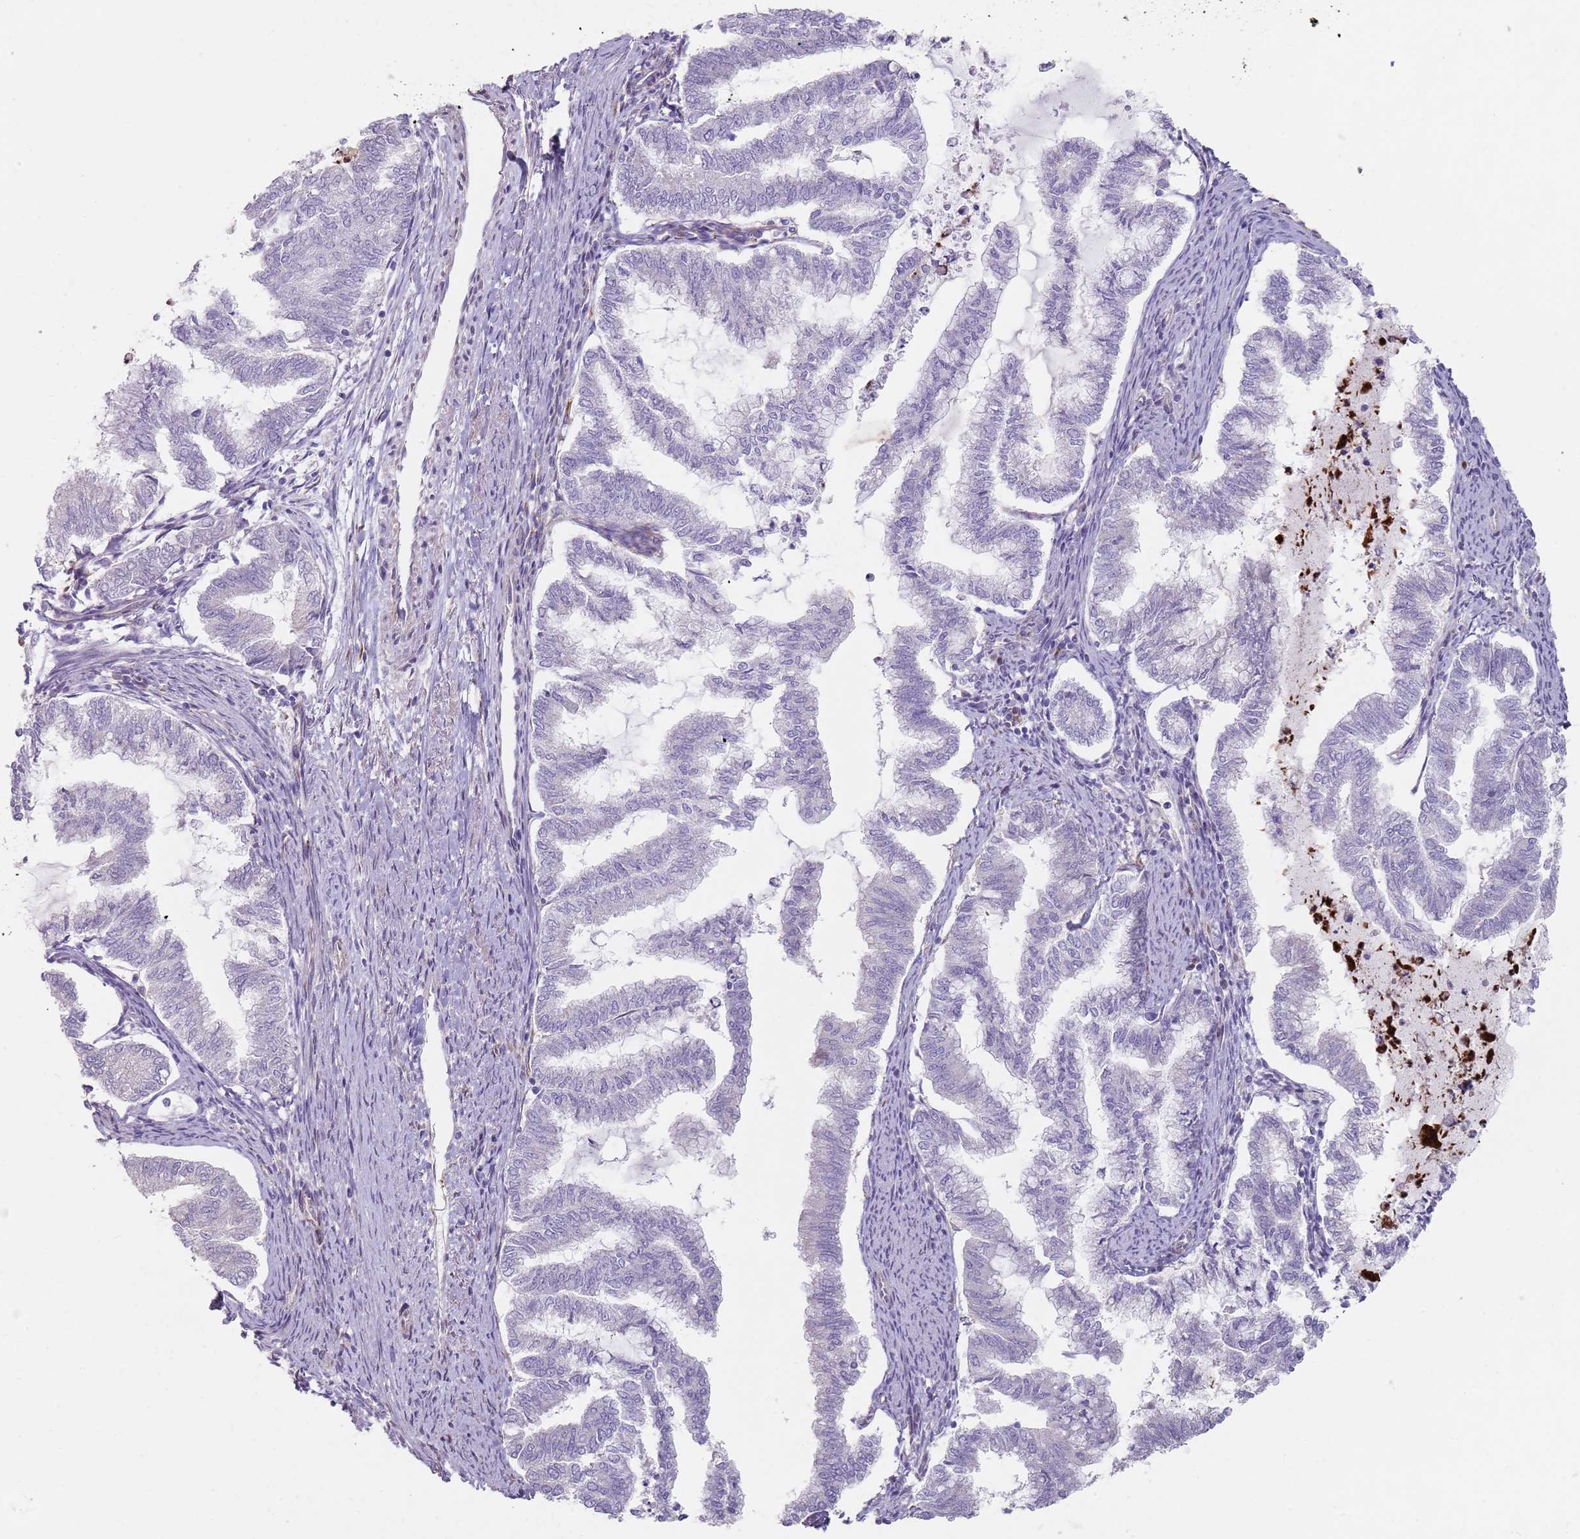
{"staining": {"intensity": "negative", "quantity": "none", "location": "none"}, "tissue": "endometrial cancer", "cell_type": "Tumor cells", "image_type": "cancer", "snomed": [{"axis": "morphology", "description": "Adenocarcinoma, NOS"}, {"axis": "topography", "description": "Endometrium"}], "caption": "Endometrial adenocarcinoma stained for a protein using IHC demonstrates no staining tumor cells.", "gene": "PHLPP2", "patient": {"sex": "female", "age": 79}}